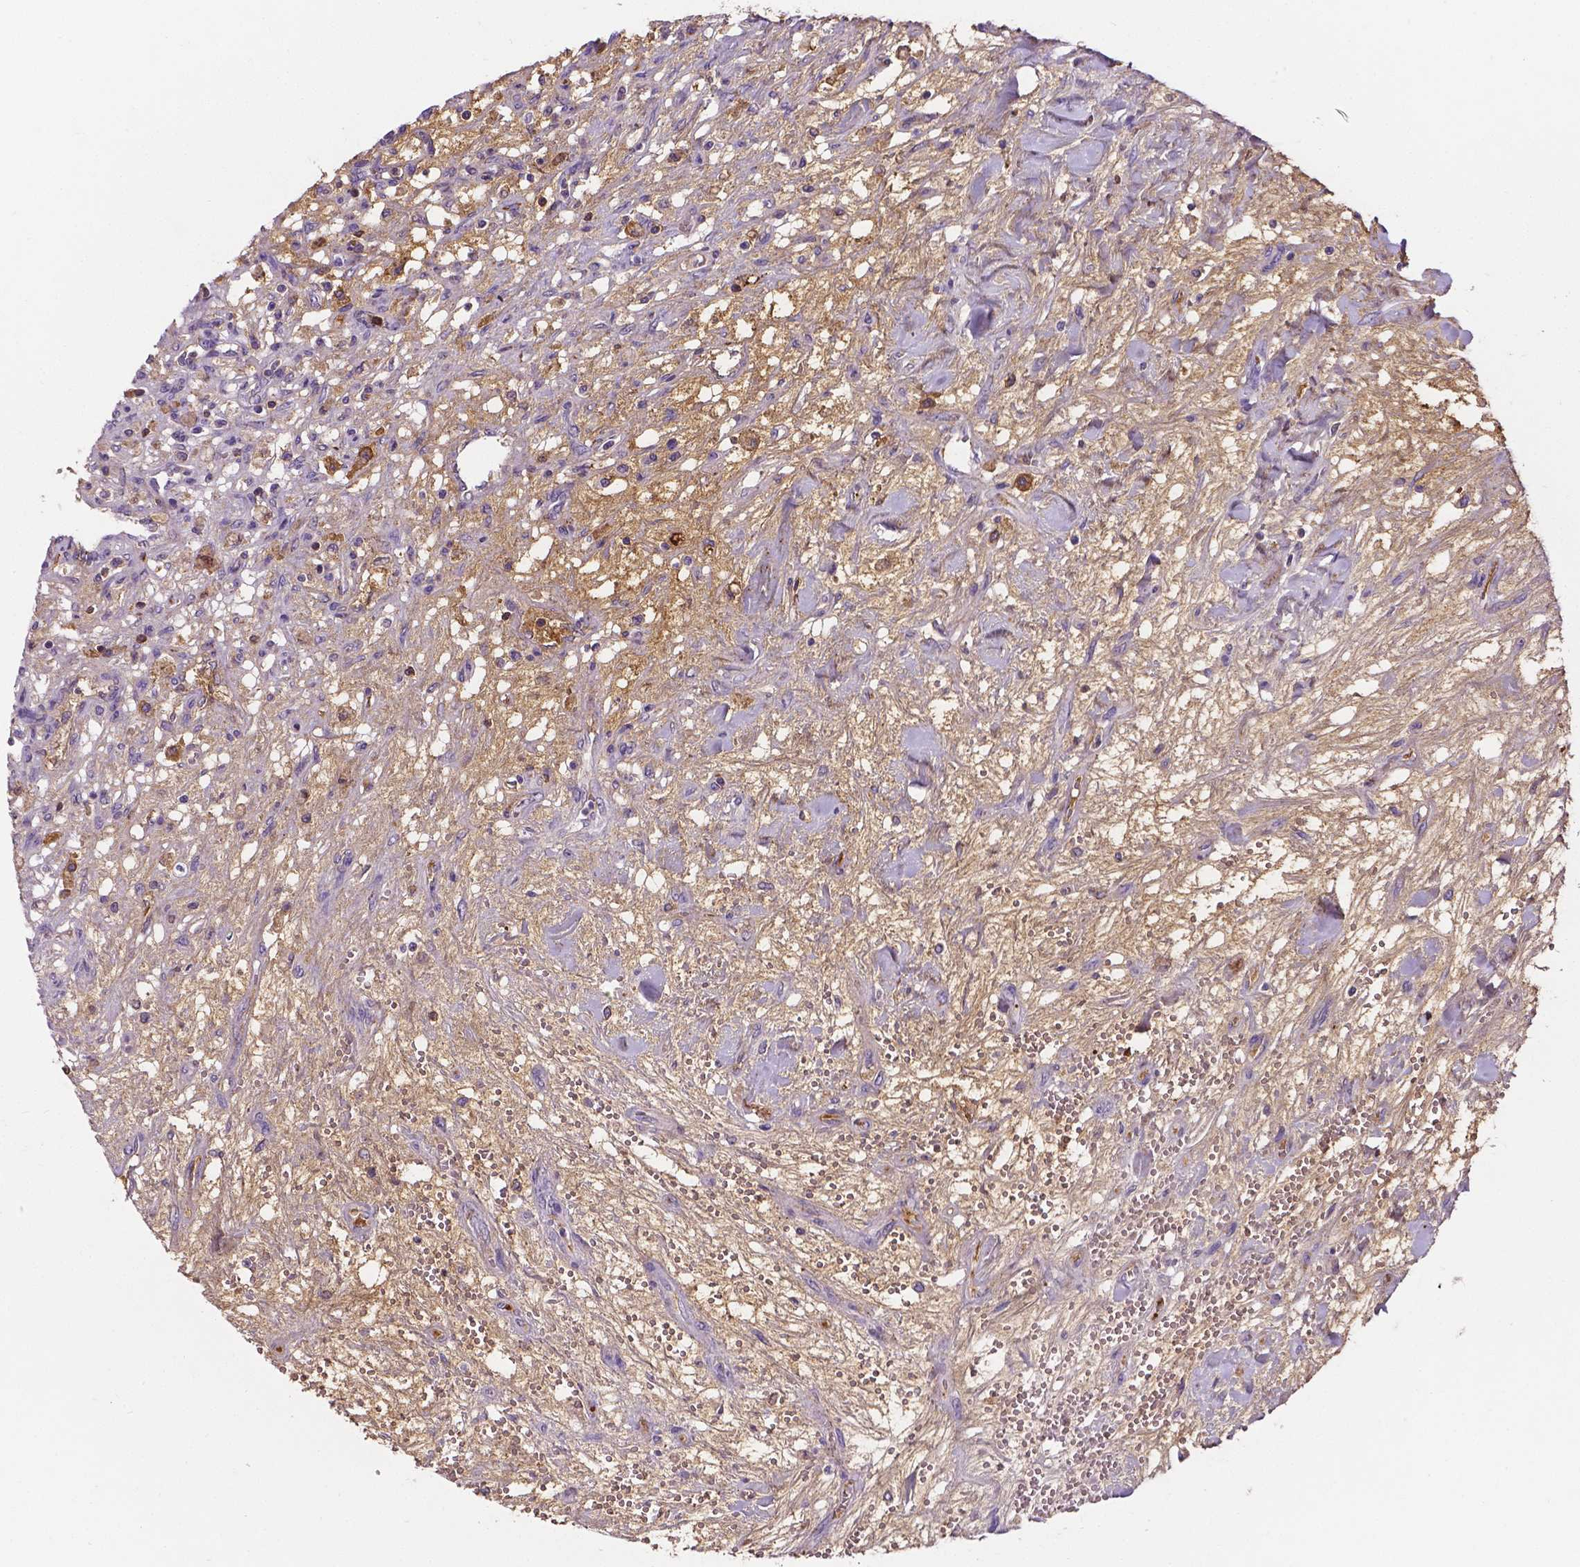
{"staining": {"intensity": "negative", "quantity": "none", "location": "none"}, "tissue": "renal cancer", "cell_type": "Tumor cells", "image_type": "cancer", "snomed": [{"axis": "morphology", "description": "Adenocarcinoma, NOS"}, {"axis": "topography", "description": "Kidney"}], "caption": "IHC histopathology image of neoplastic tissue: human renal adenocarcinoma stained with DAB shows no significant protein staining in tumor cells.", "gene": "APOE", "patient": {"sex": "female", "age": 63}}